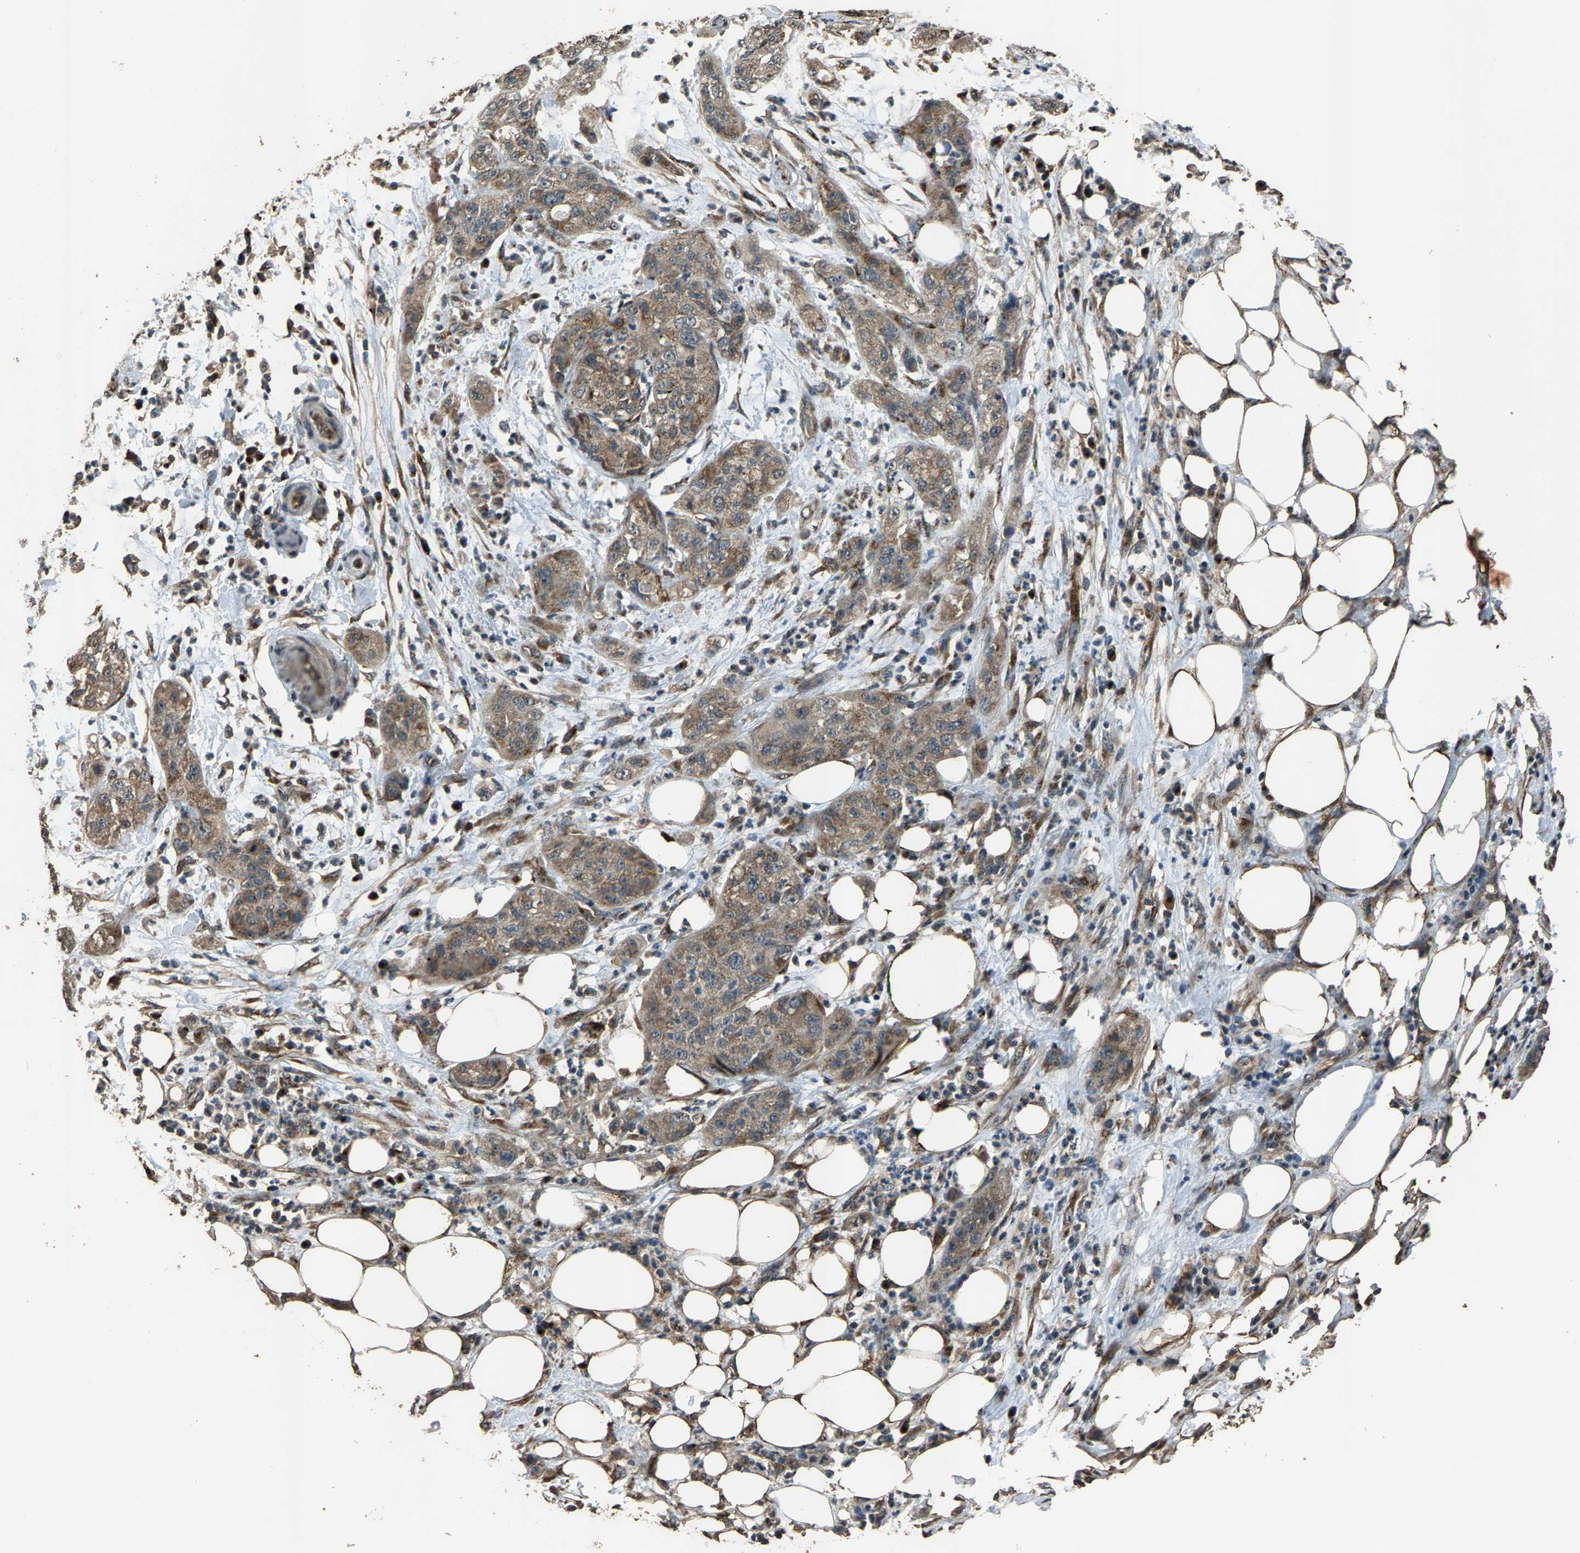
{"staining": {"intensity": "moderate", "quantity": ">75%", "location": "cytoplasmic/membranous"}, "tissue": "pancreatic cancer", "cell_type": "Tumor cells", "image_type": "cancer", "snomed": [{"axis": "morphology", "description": "Adenocarcinoma, NOS"}, {"axis": "topography", "description": "Pancreas"}], "caption": "The histopathology image reveals immunohistochemical staining of pancreatic adenocarcinoma. There is moderate cytoplasmic/membranous expression is present in about >75% of tumor cells.", "gene": "SLC38A10", "patient": {"sex": "female", "age": 78}}